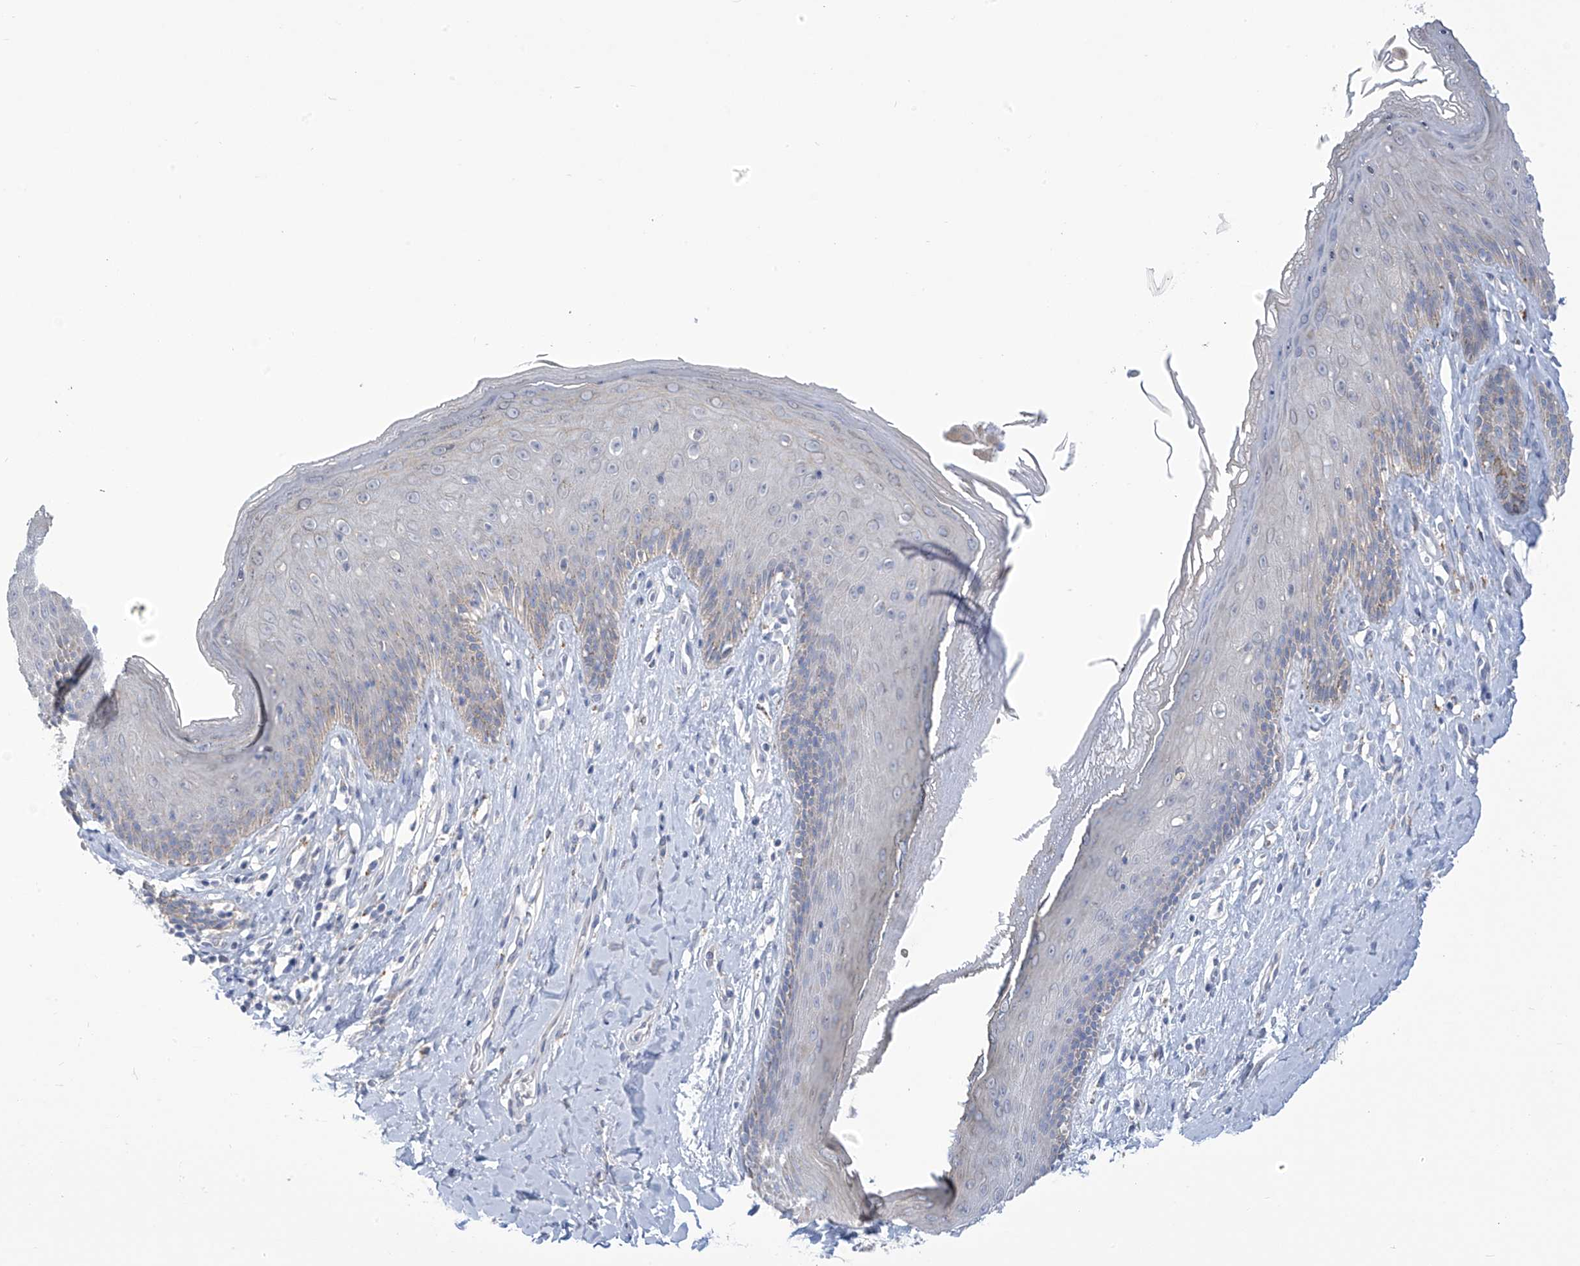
{"staining": {"intensity": "weak", "quantity": "<25%", "location": "cytoplasmic/membranous"}, "tissue": "skin", "cell_type": "Epidermal cells", "image_type": "normal", "snomed": [{"axis": "morphology", "description": "Normal tissue, NOS"}, {"axis": "morphology", "description": "Squamous cell carcinoma, NOS"}, {"axis": "topography", "description": "Vulva"}], "caption": "Immunohistochemistry (IHC) photomicrograph of unremarkable skin: skin stained with DAB (3,3'-diaminobenzidine) displays no significant protein expression in epidermal cells.", "gene": "IBA57", "patient": {"sex": "female", "age": 85}}